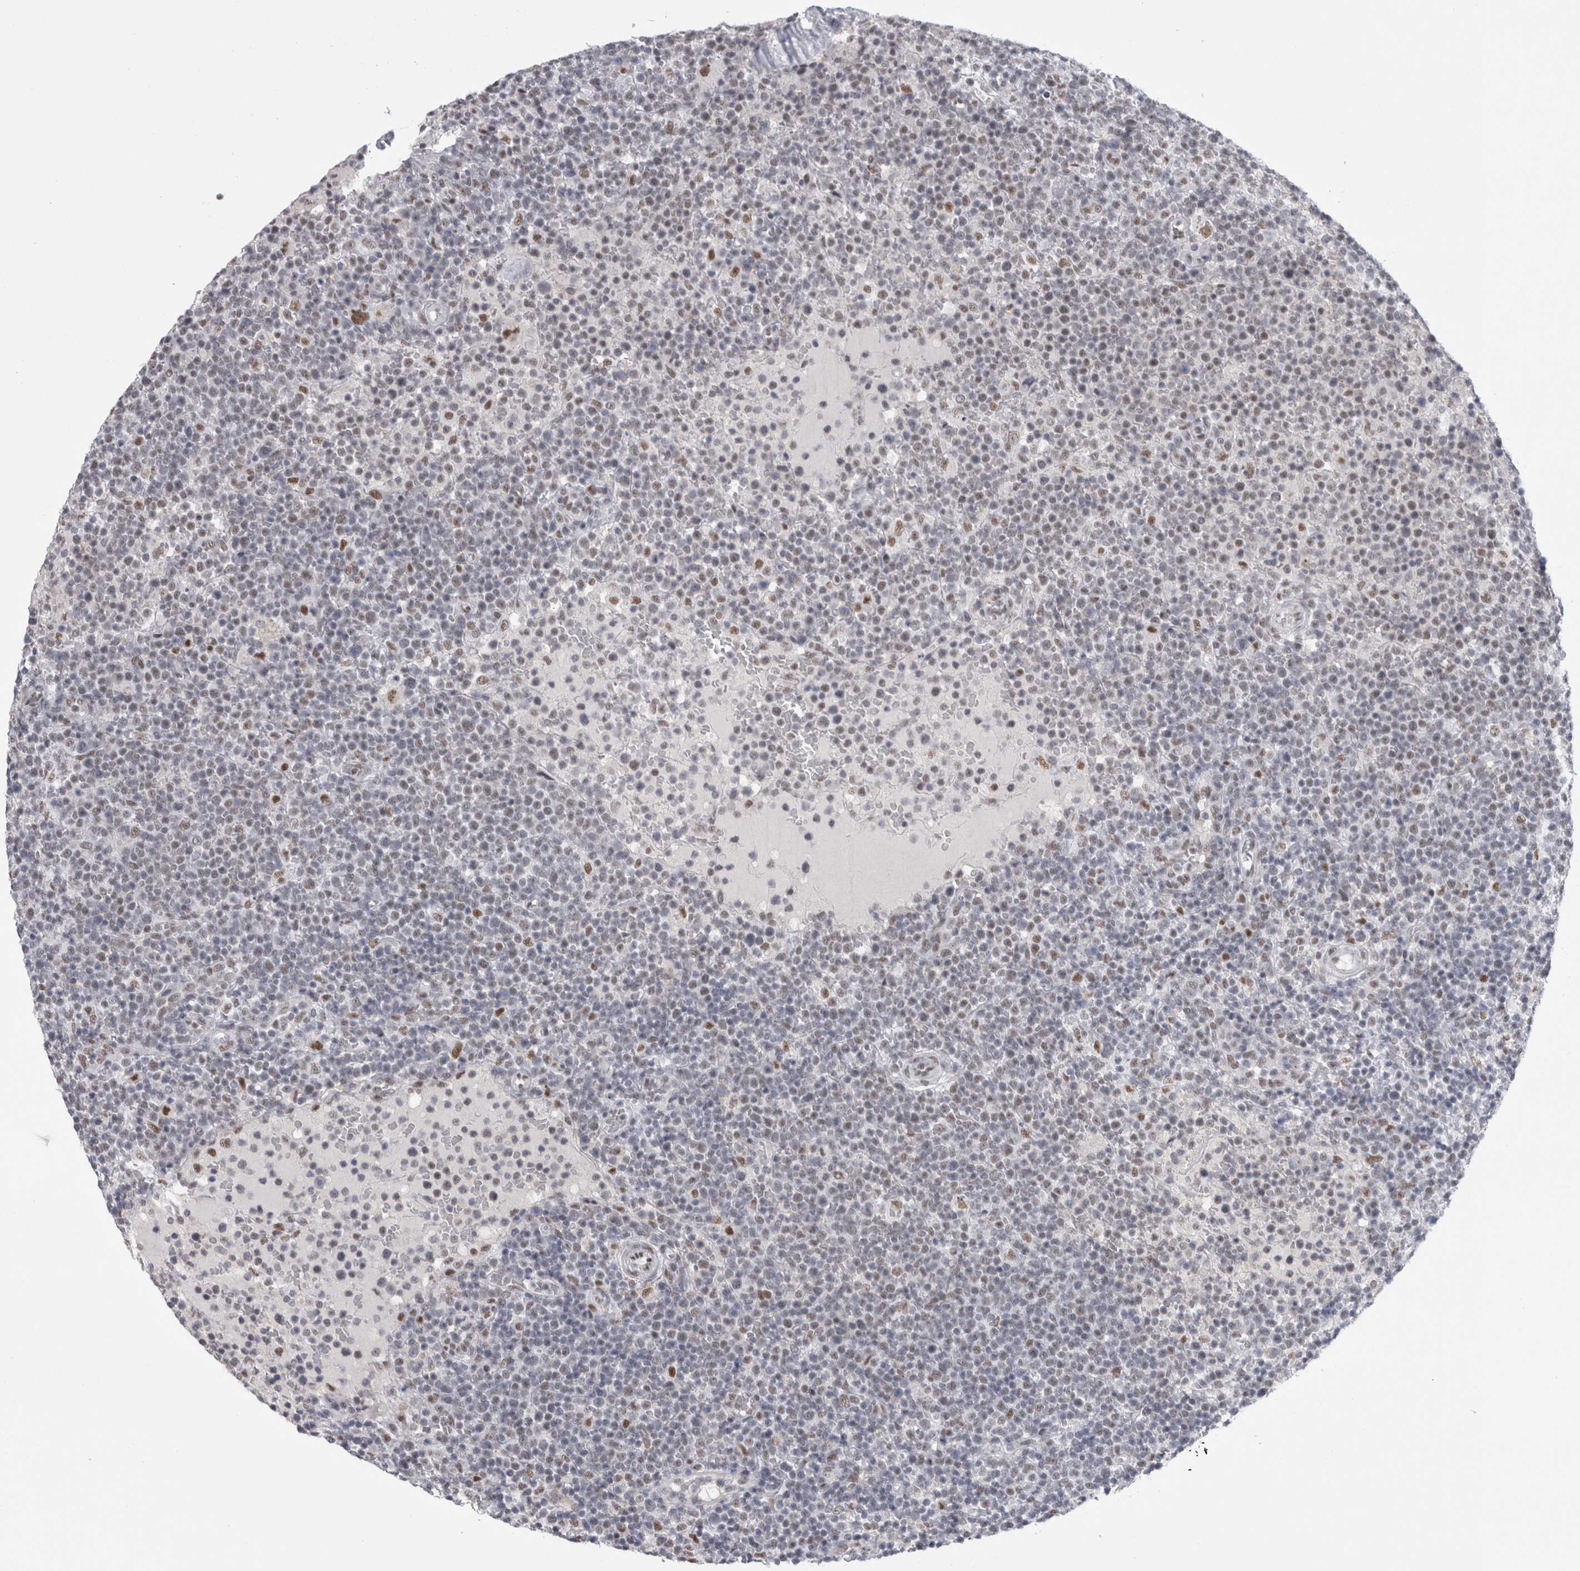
{"staining": {"intensity": "moderate", "quantity": "<25%", "location": "nuclear"}, "tissue": "lymphoma", "cell_type": "Tumor cells", "image_type": "cancer", "snomed": [{"axis": "morphology", "description": "Malignant lymphoma, non-Hodgkin's type, High grade"}, {"axis": "topography", "description": "Lymph node"}], "caption": "The photomicrograph demonstrates immunohistochemical staining of lymphoma. There is moderate nuclear expression is present in about <25% of tumor cells.", "gene": "API5", "patient": {"sex": "male", "age": 61}}